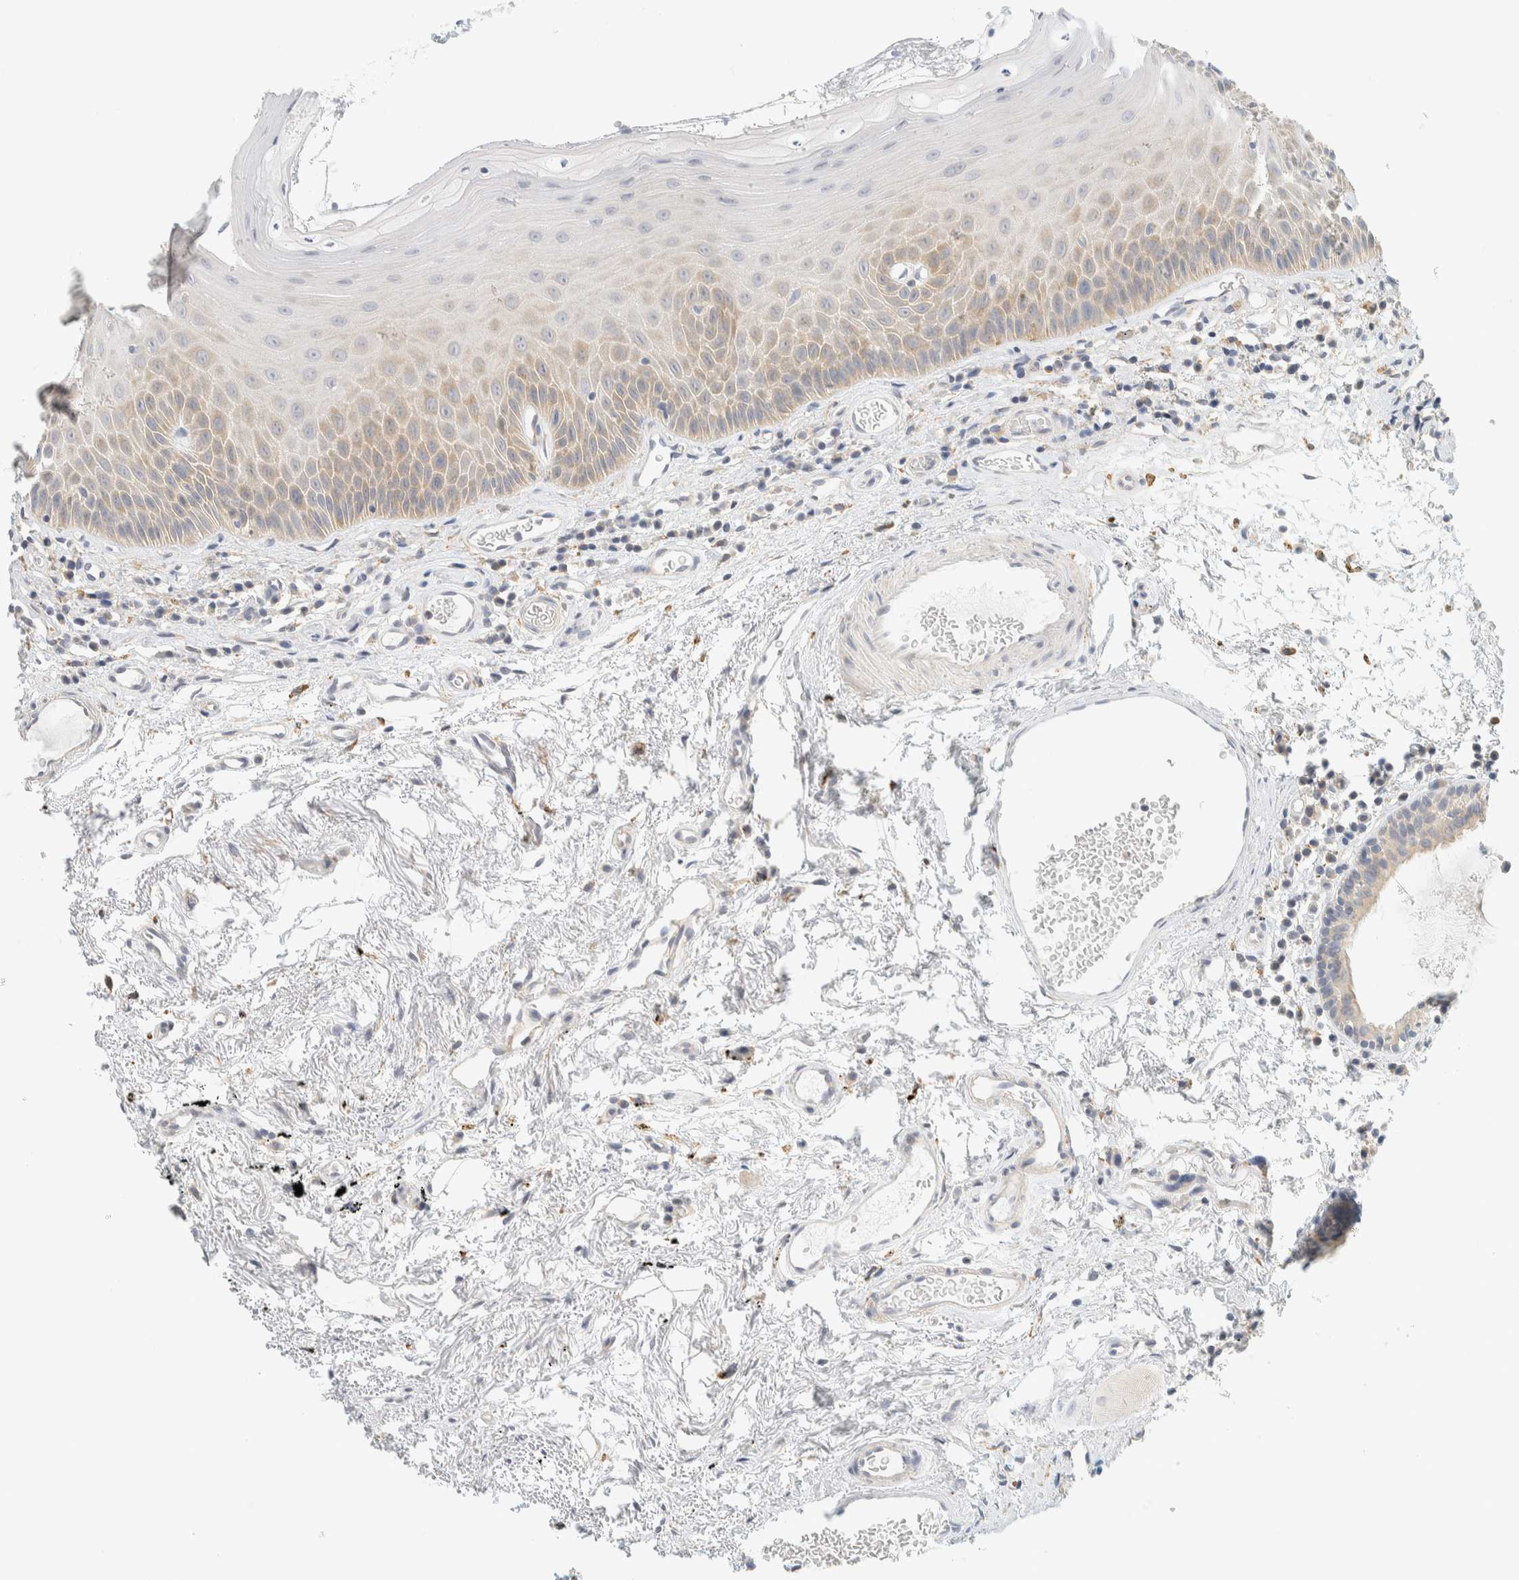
{"staining": {"intensity": "moderate", "quantity": "<25%", "location": "cytoplasmic/membranous"}, "tissue": "oral mucosa", "cell_type": "Squamous epithelial cells", "image_type": "normal", "snomed": [{"axis": "morphology", "description": "Normal tissue, NOS"}, {"axis": "topography", "description": "Skeletal muscle"}, {"axis": "topography", "description": "Oral tissue"}, {"axis": "topography", "description": "Peripheral nerve tissue"}], "caption": "Protein expression analysis of unremarkable oral mucosa exhibits moderate cytoplasmic/membranous expression in about <25% of squamous epithelial cells.", "gene": "AARSD1", "patient": {"sex": "female", "age": 84}}